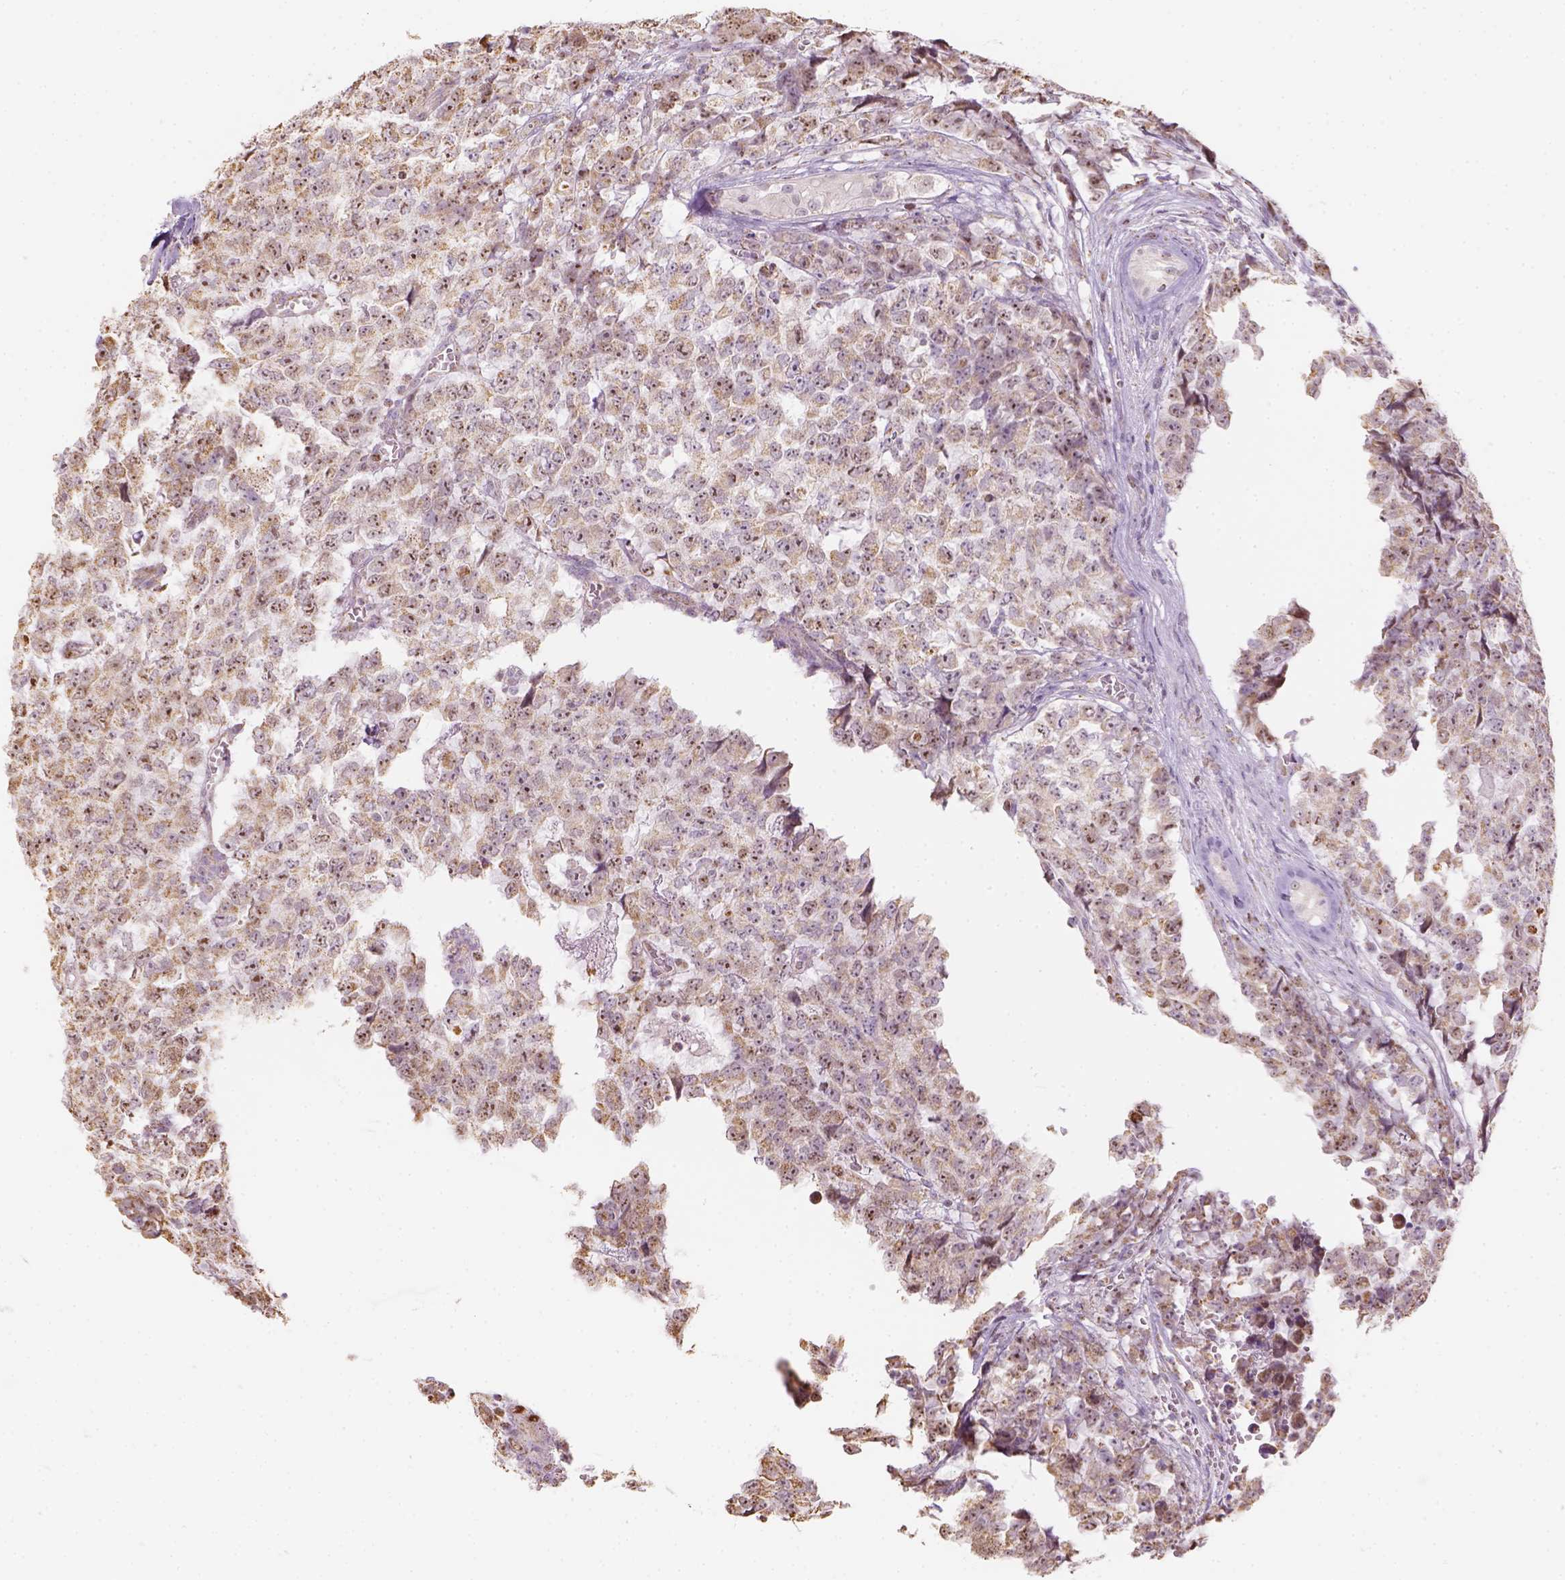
{"staining": {"intensity": "moderate", "quantity": ">75%", "location": "cytoplasmic/membranous"}, "tissue": "testis cancer", "cell_type": "Tumor cells", "image_type": "cancer", "snomed": [{"axis": "morphology", "description": "Carcinoma, Embryonal, NOS"}, {"axis": "topography", "description": "Testis"}], "caption": "A brown stain shows moderate cytoplasmic/membranous expression of a protein in human testis embryonal carcinoma tumor cells. The protein of interest is stained brown, and the nuclei are stained in blue (DAB IHC with brightfield microscopy, high magnification).", "gene": "LCA5", "patient": {"sex": "male", "age": 23}}